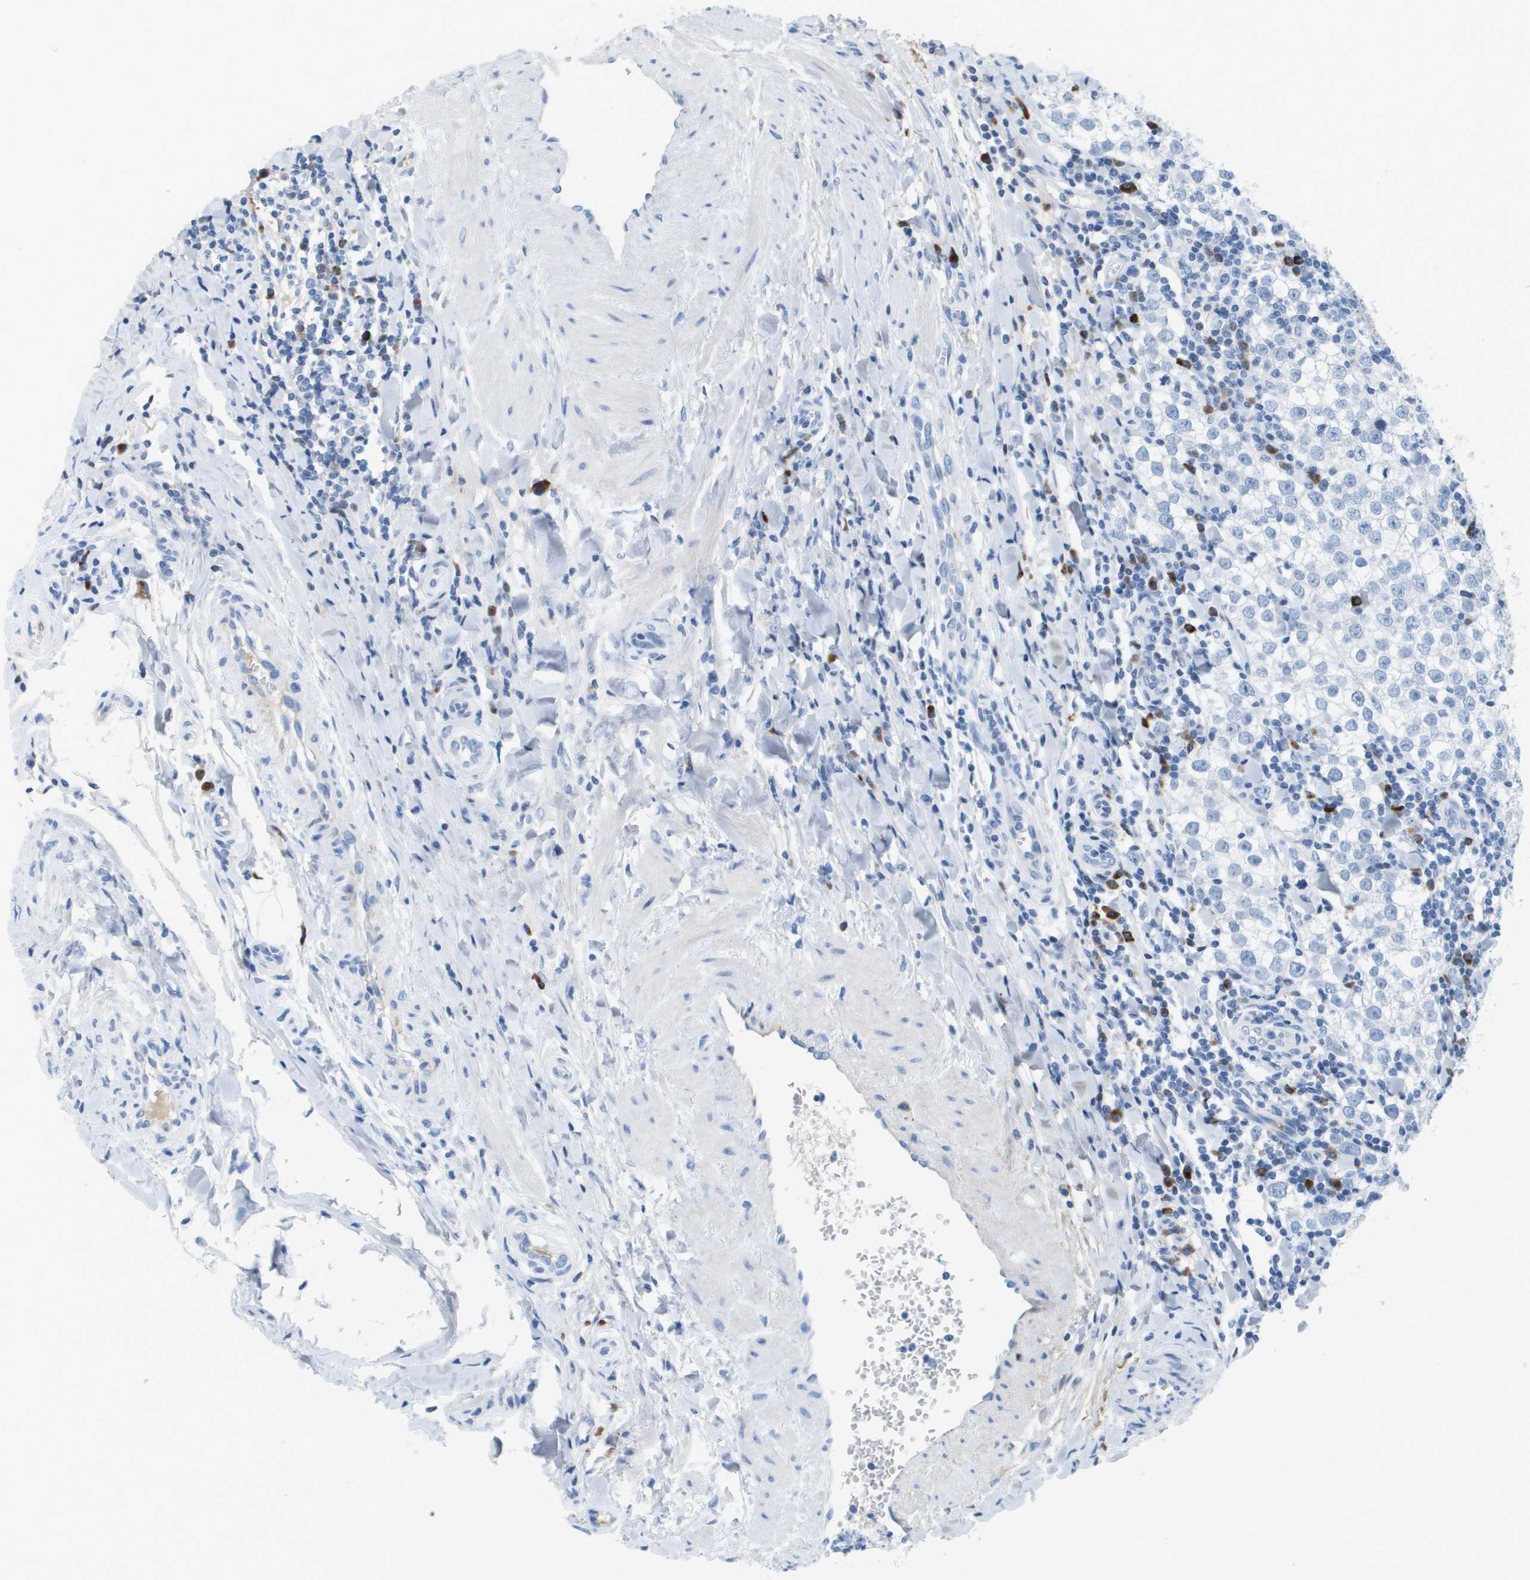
{"staining": {"intensity": "negative", "quantity": "none", "location": "none"}, "tissue": "testis cancer", "cell_type": "Tumor cells", "image_type": "cancer", "snomed": [{"axis": "morphology", "description": "Seminoma, NOS"}, {"axis": "morphology", "description": "Carcinoma, Embryonal, NOS"}, {"axis": "topography", "description": "Testis"}], "caption": "Immunohistochemistry of testis cancer (seminoma) shows no staining in tumor cells.", "gene": "GPR18", "patient": {"sex": "male", "age": 36}}